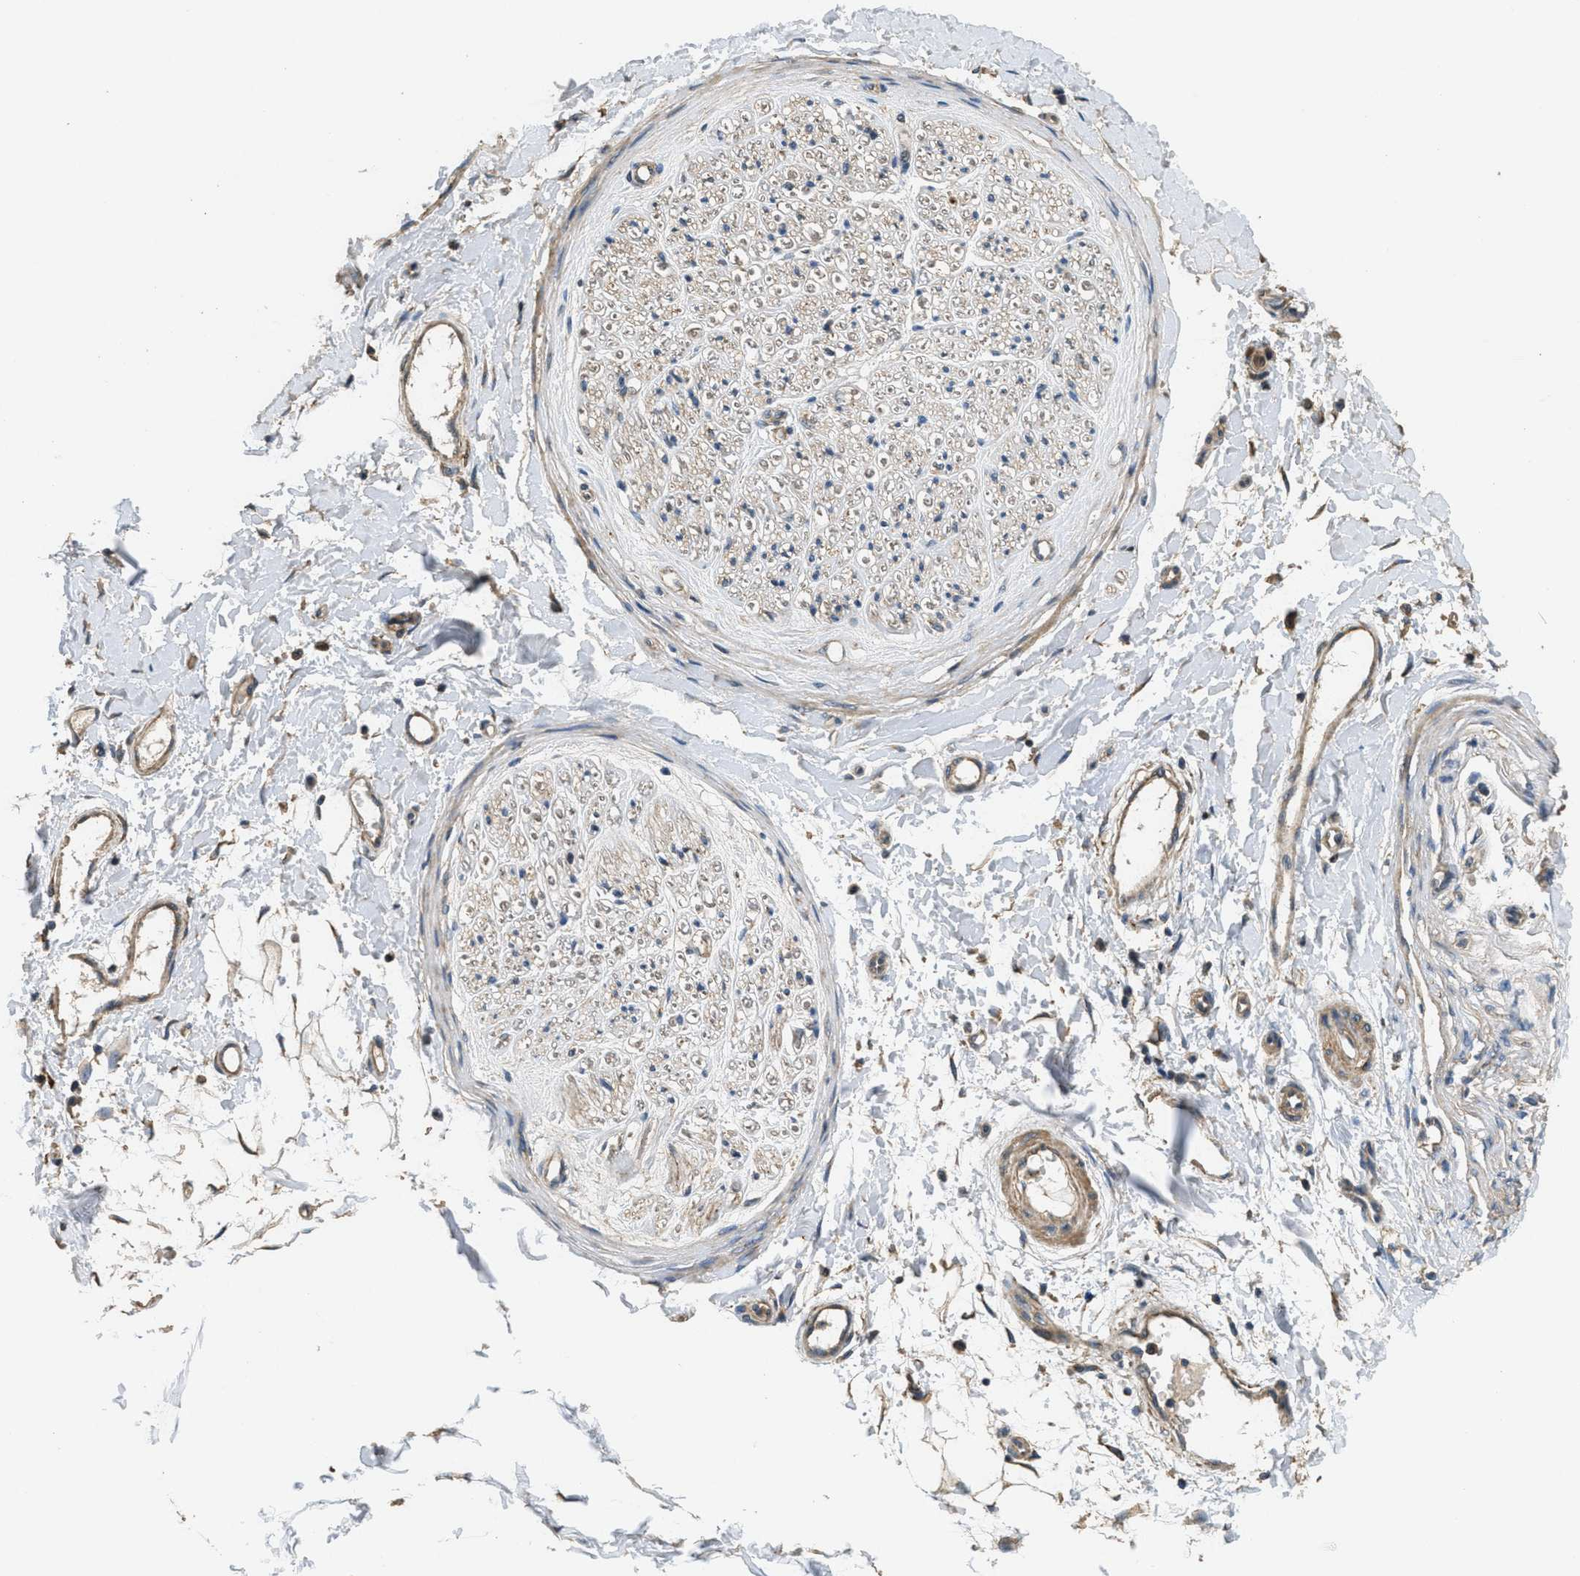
{"staining": {"intensity": "moderate", "quantity": ">75%", "location": "cytoplasmic/membranous"}, "tissue": "adipose tissue", "cell_type": "Adipocytes", "image_type": "normal", "snomed": [{"axis": "morphology", "description": "Normal tissue, NOS"}, {"axis": "morphology", "description": "Squamous cell carcinoma, NOS"}, {"axis": "topography", "description": "Skin"}, {"axis": "topography", "description": "Peripheral nerve tissue"}], "caption": "This is an image of immunohistochemistry staining of benign adipose tissue, which shows moderate expression in the cytoplasmic/membranous of adipocytes.", "gene": "THBS2", "patient": {"sex": "male", "age": 83}}